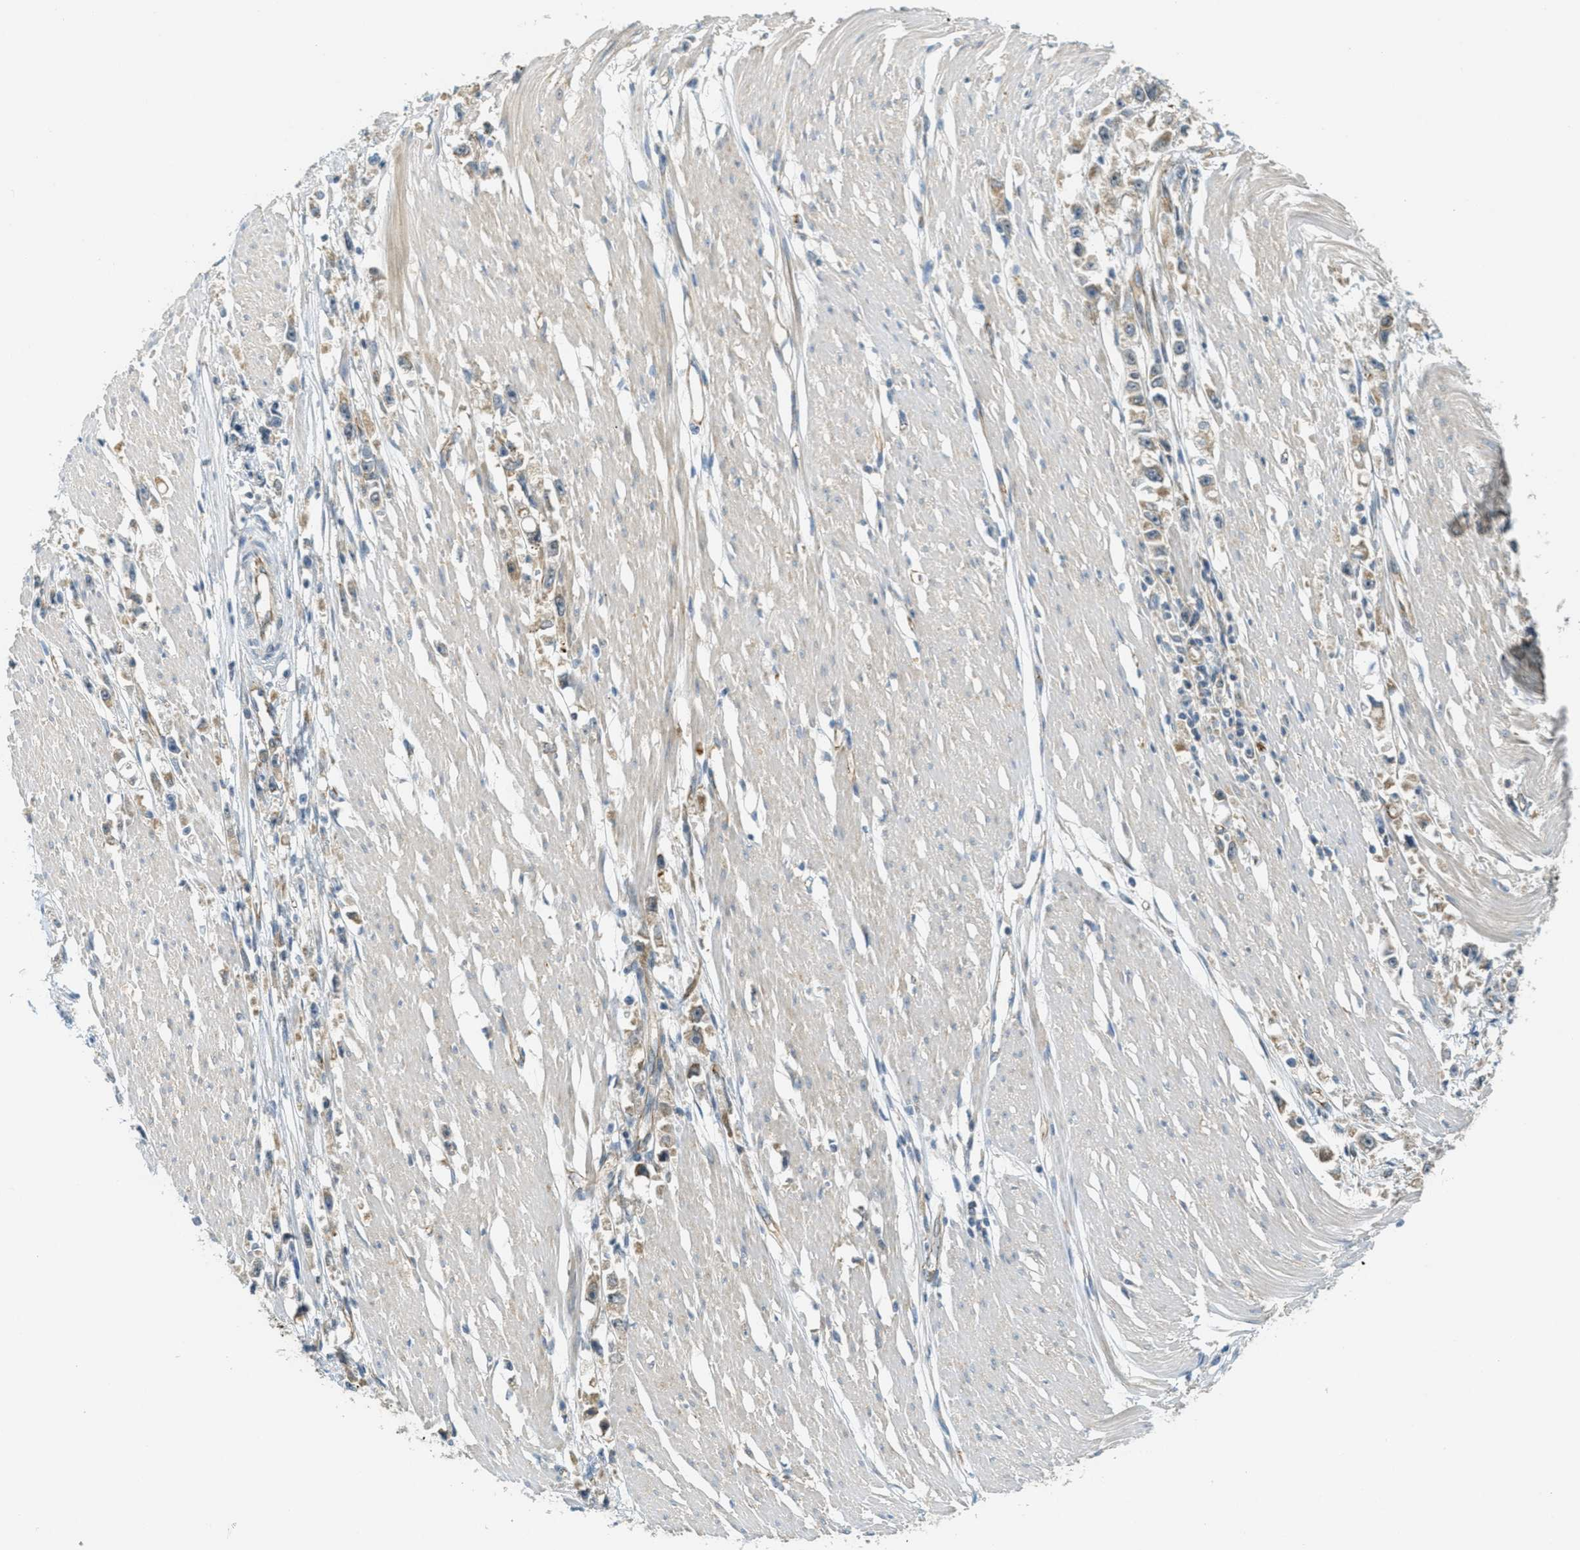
{"staining": {"intensity": "weak", "quantity": ">75%", "location": "cytoplasmic/membranous"}, "tissue": "stomach cancer", "cell_type": "Tumor cells", "image_type": "cancer", "snomed": [{"axis": "morphology", "description": "Adenocarcinoma, NOS"}, {"axis": "topography", "description": "Stomach"}], "caption": "Adenocarcinoma (stomach) stained with DAB immunohistochemistry (IHC) exhibits low levels of weak cytoplasmic/membranous expression in about >75% of tumor cells.", "gene": "JCAD", "patient": {"sex": "female", "age": 59}}